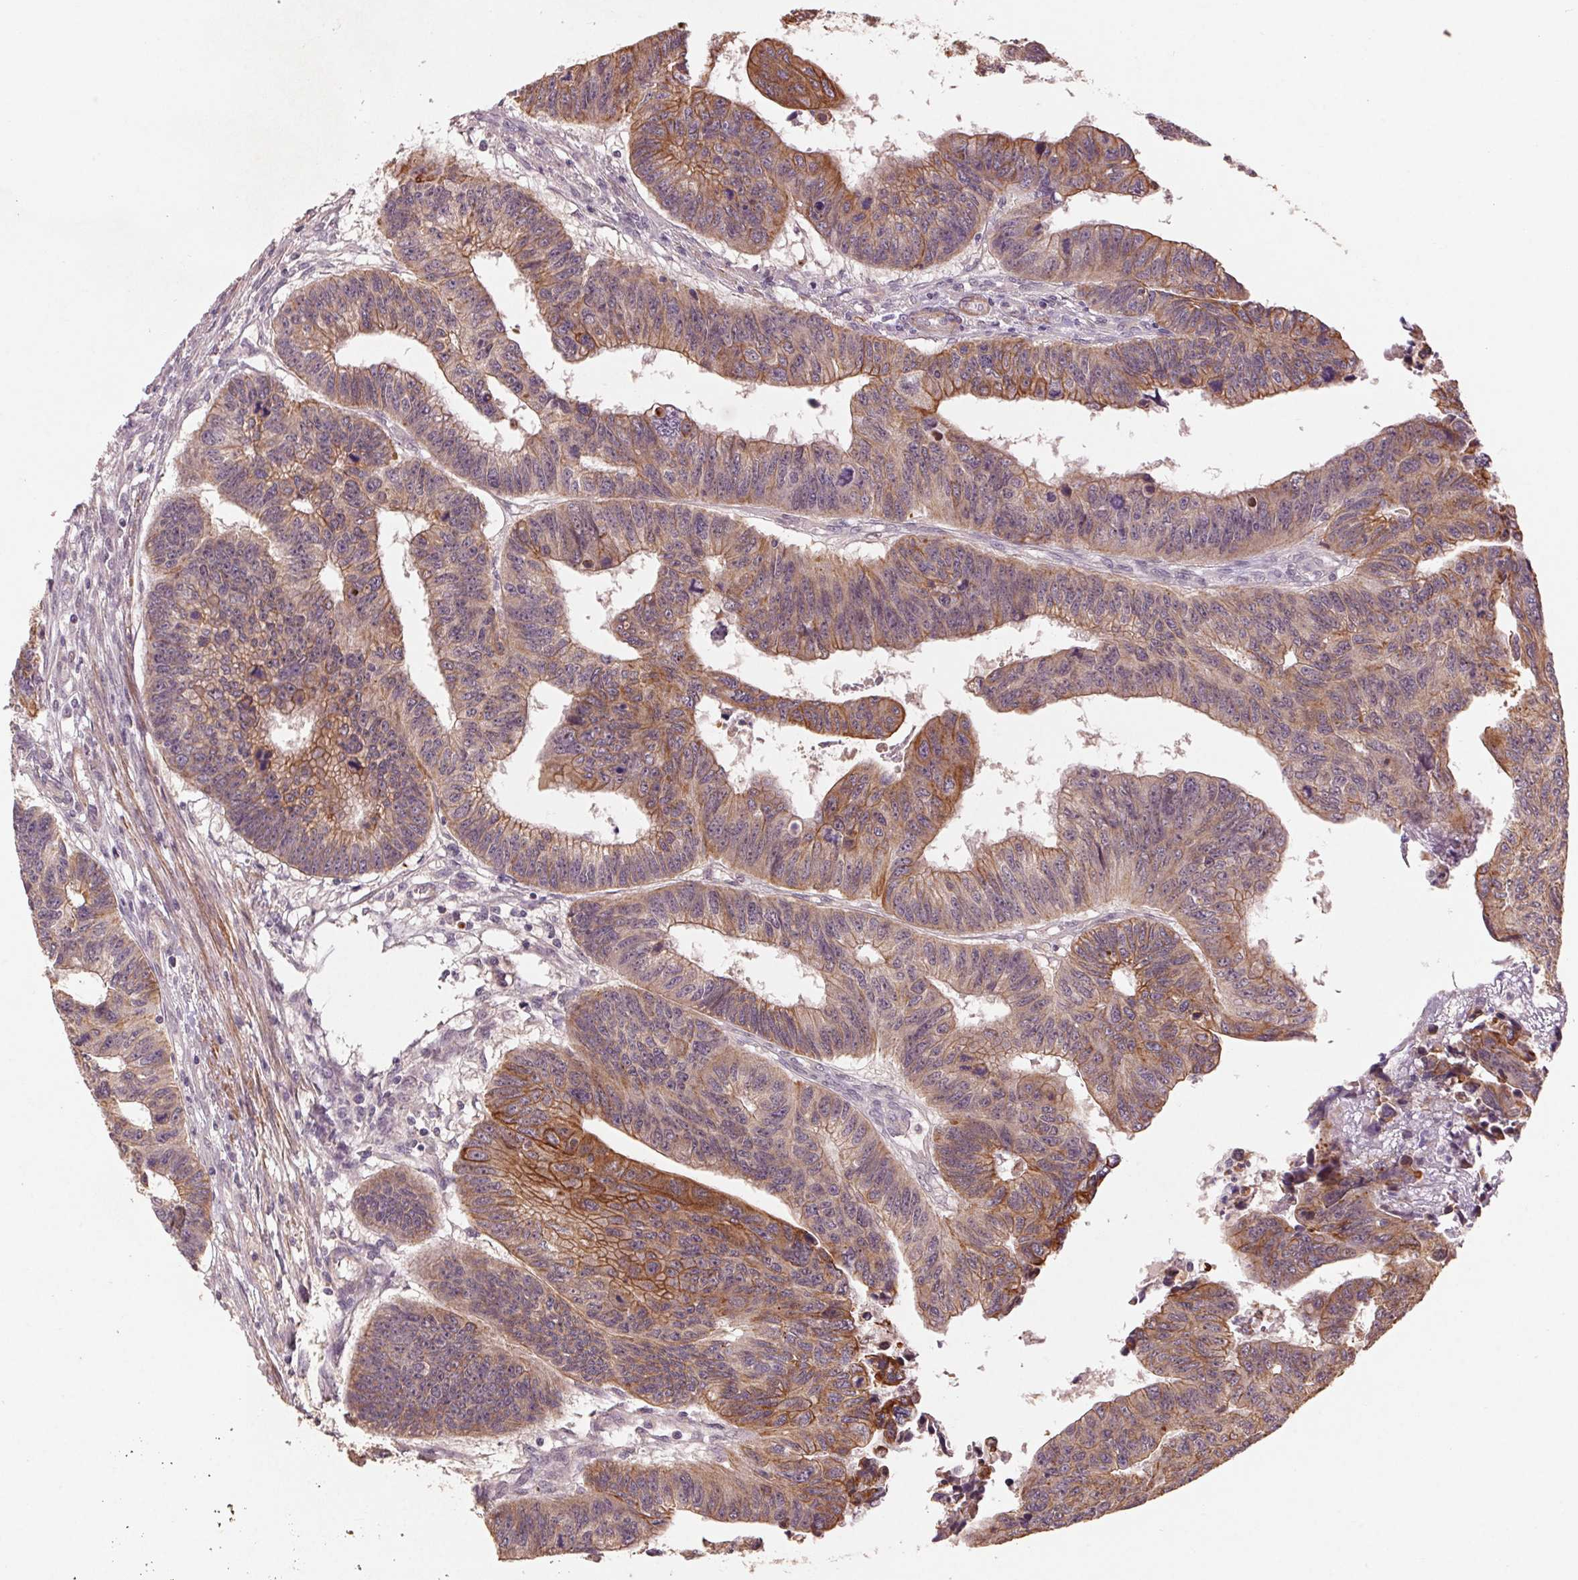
{"staining": {"intensity": "moderate", "quantity": ">75%", "location": "cytoplasmic/membranous"}, "tissue": "colorectal cancer", "cell_type": "Tumor cells", "image_type": "cancer", "snomed": [{"axis": "morphology", "description": "Adenocarcinoma, NOS"}, {"axis": "topography", "description": "Rectum"}], "caption": "Tumor cells display medium levels of moderate cytoplasmic/membranous staining in approximately >75% of cells in human colorectal adenocarcinoma.", "gene": "SMLR1", "patient": {"sex": "female", "age": 85}}